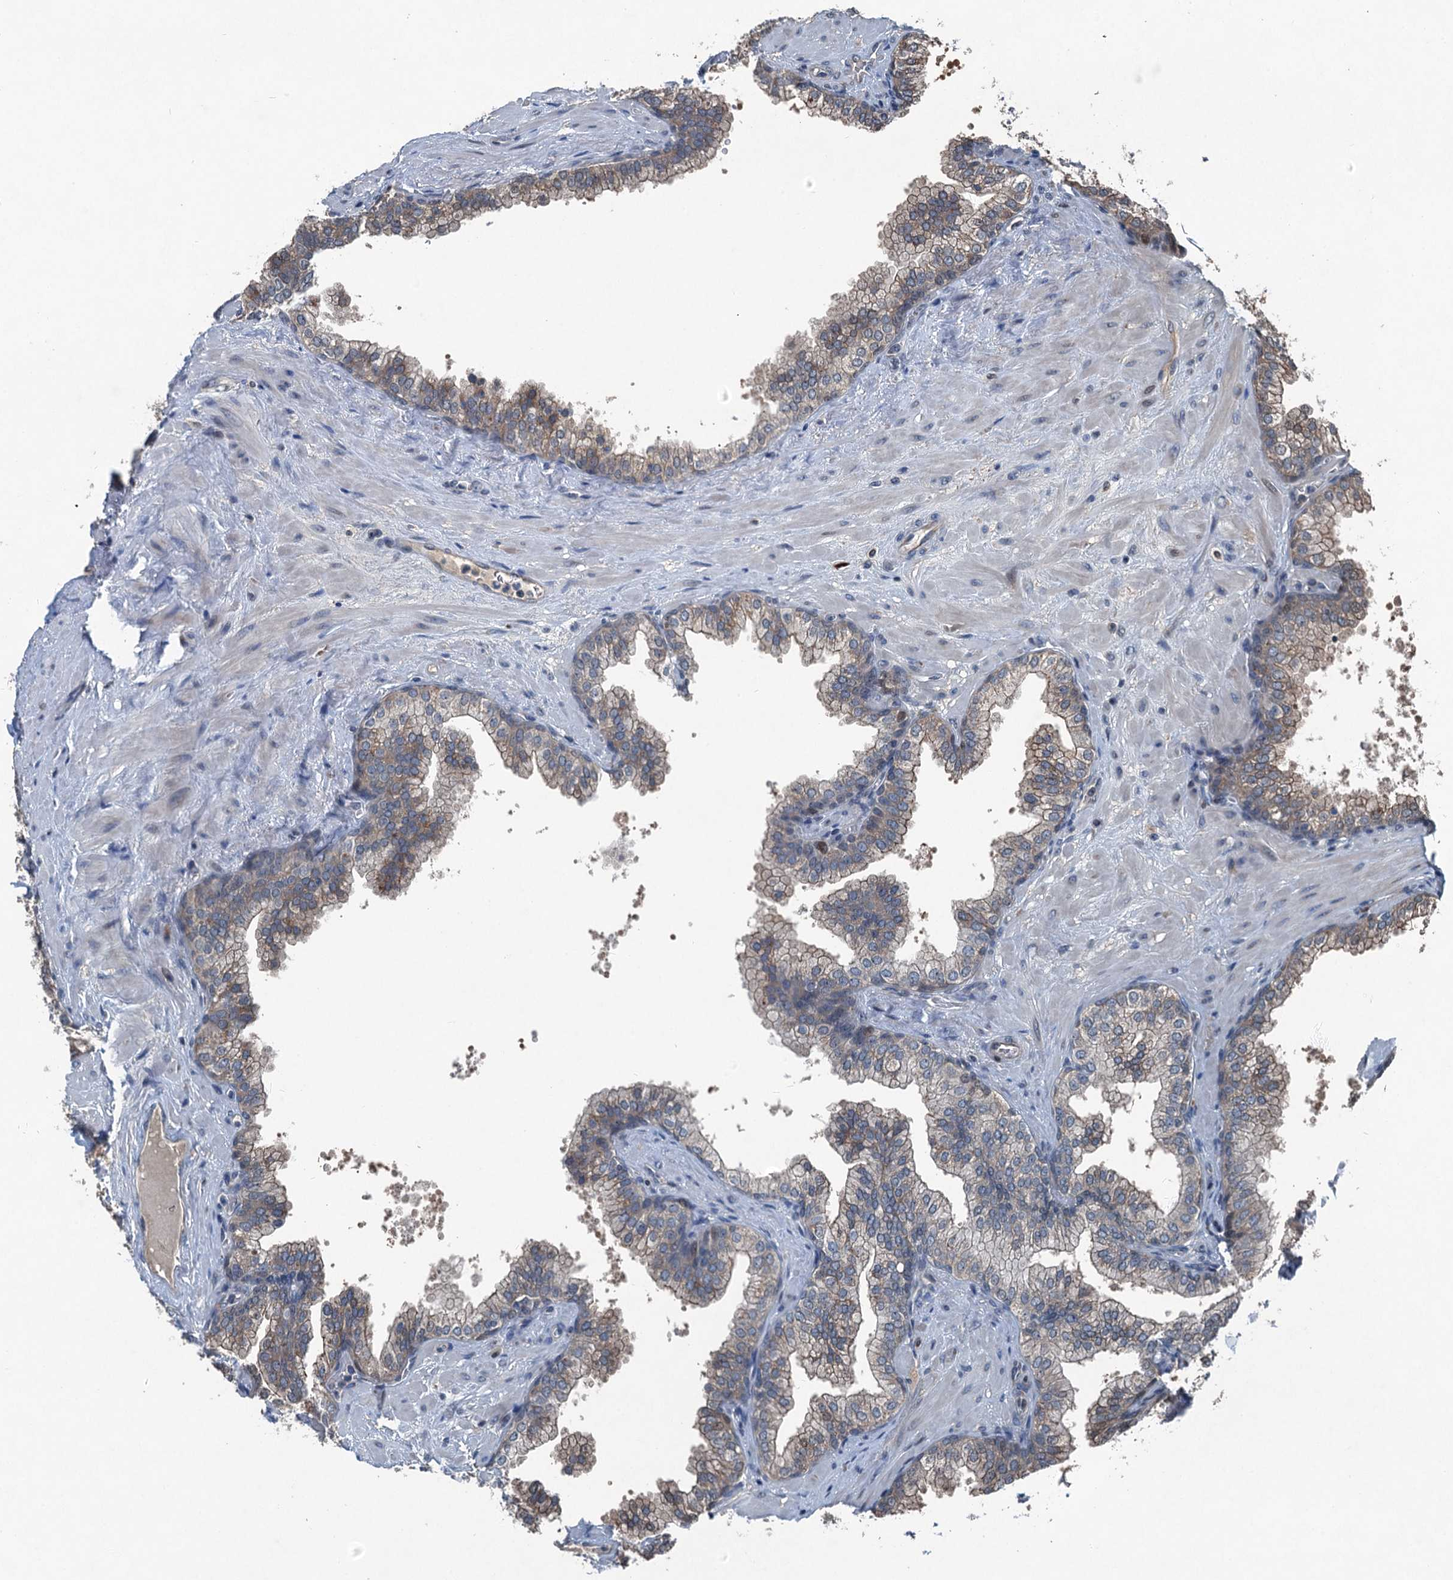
{"staining": {"intensity": "weak", "quantity": ">75%", "location": "cytoplasmic/membranous"}, "tissue": "prostate", "cell_type": "Glandular cells", "image_type": "normal", "snomed": [{"axis": "morphology", "description": "Normal tissue, NOS"}, {"axis": "topography", "description": "Prostate"}], "caption": "Prostate stained for a protein (brown) demonstrates weak cytoplasmic/membranous positive positivity in approximately >75% of glandular cells.", "gene": "NAA60", "patient": {"sex": "male", "age": 60}}